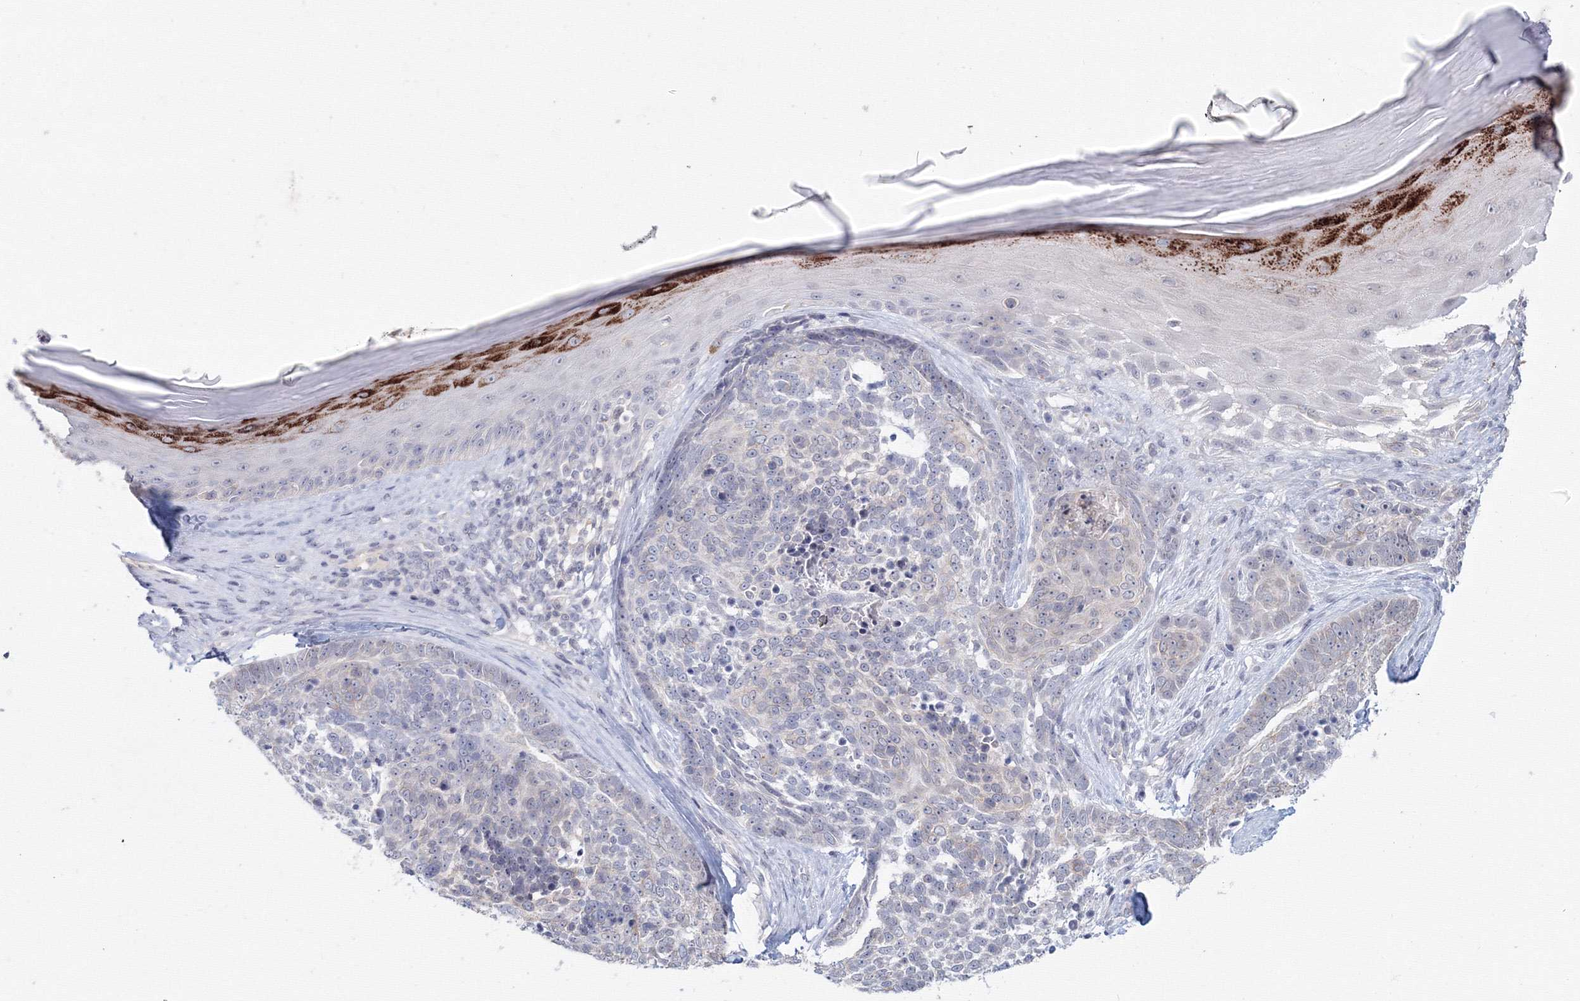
{"staining": {"intensity": "negative", "quantity": "none", "location": "none"}, "tissue": "skin cancer", "cell_type": "Tumor cells", "image_type": "cancer", "snomed": [{"axis": "morphology", "description": "Basal cell carcinoma"}, {"axis": "topography", "description": "Skin"}], "caption": "Human skin basal cell carcinoma stained for a protein using IHC reveals no positivity in tumor cells.", "gene": "SLC7A7", "patient": {"sex": "female", "age": 81}}